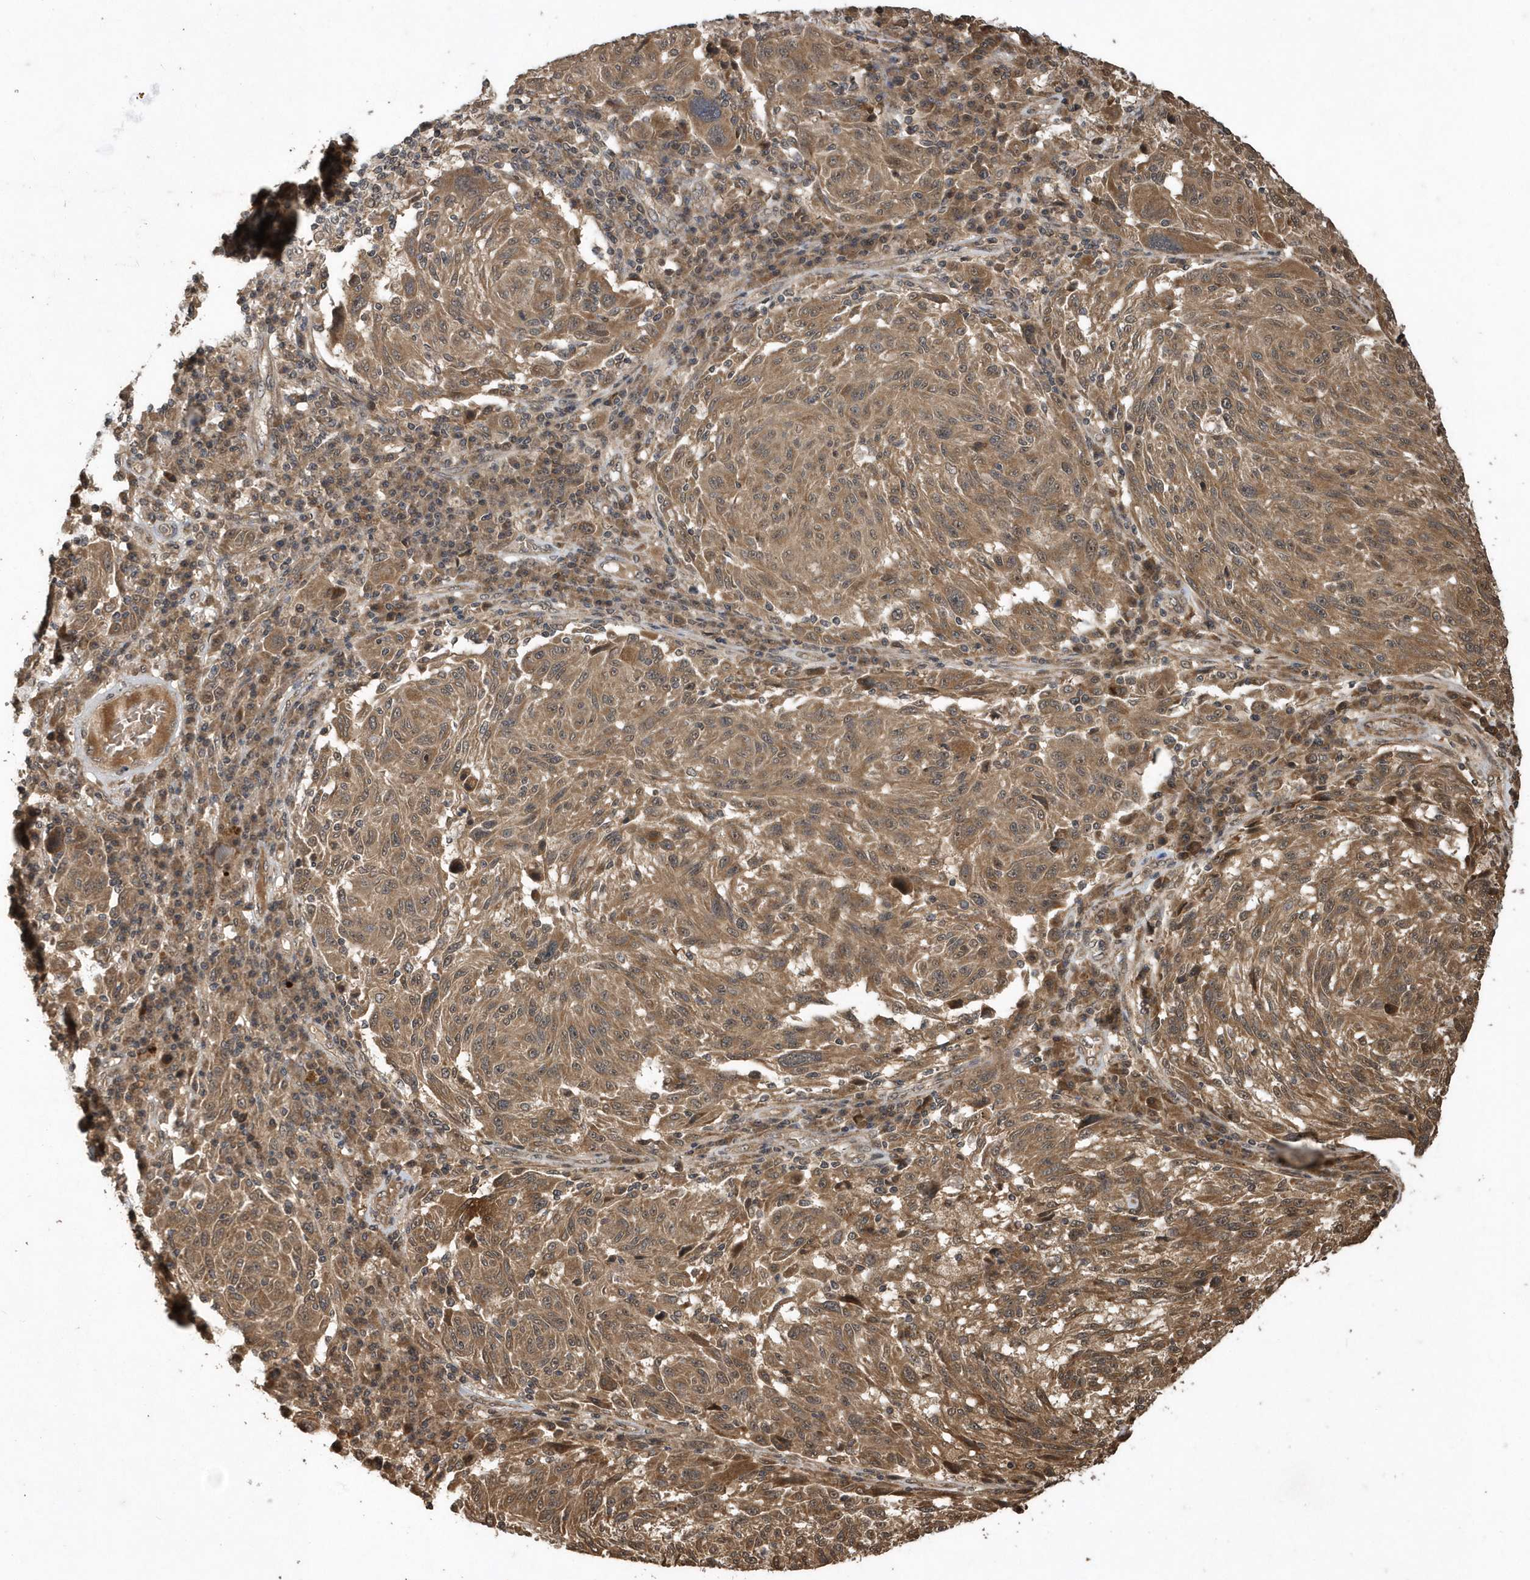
{"staining": {"intensity": "moderate", "quantity": ">75%", "location": "cytoplasmic/membranous"}, "tissue": "melanoma", "cell_type": "Tumor cells", "image_type": "cancer", "snomed": [{"axis": "morphology", "description": "Malignant melanoma, NOS"}, {"axis": "topography", "description": "Skin"}], "caption": "This image demonstrates IHC staining of human melanoma, with medium moderate cytoplasmic/membranous positivity in about >75% of tumor cells.", "gene": "WASHC5", "patient": {"sex": "male", "age": 53}}